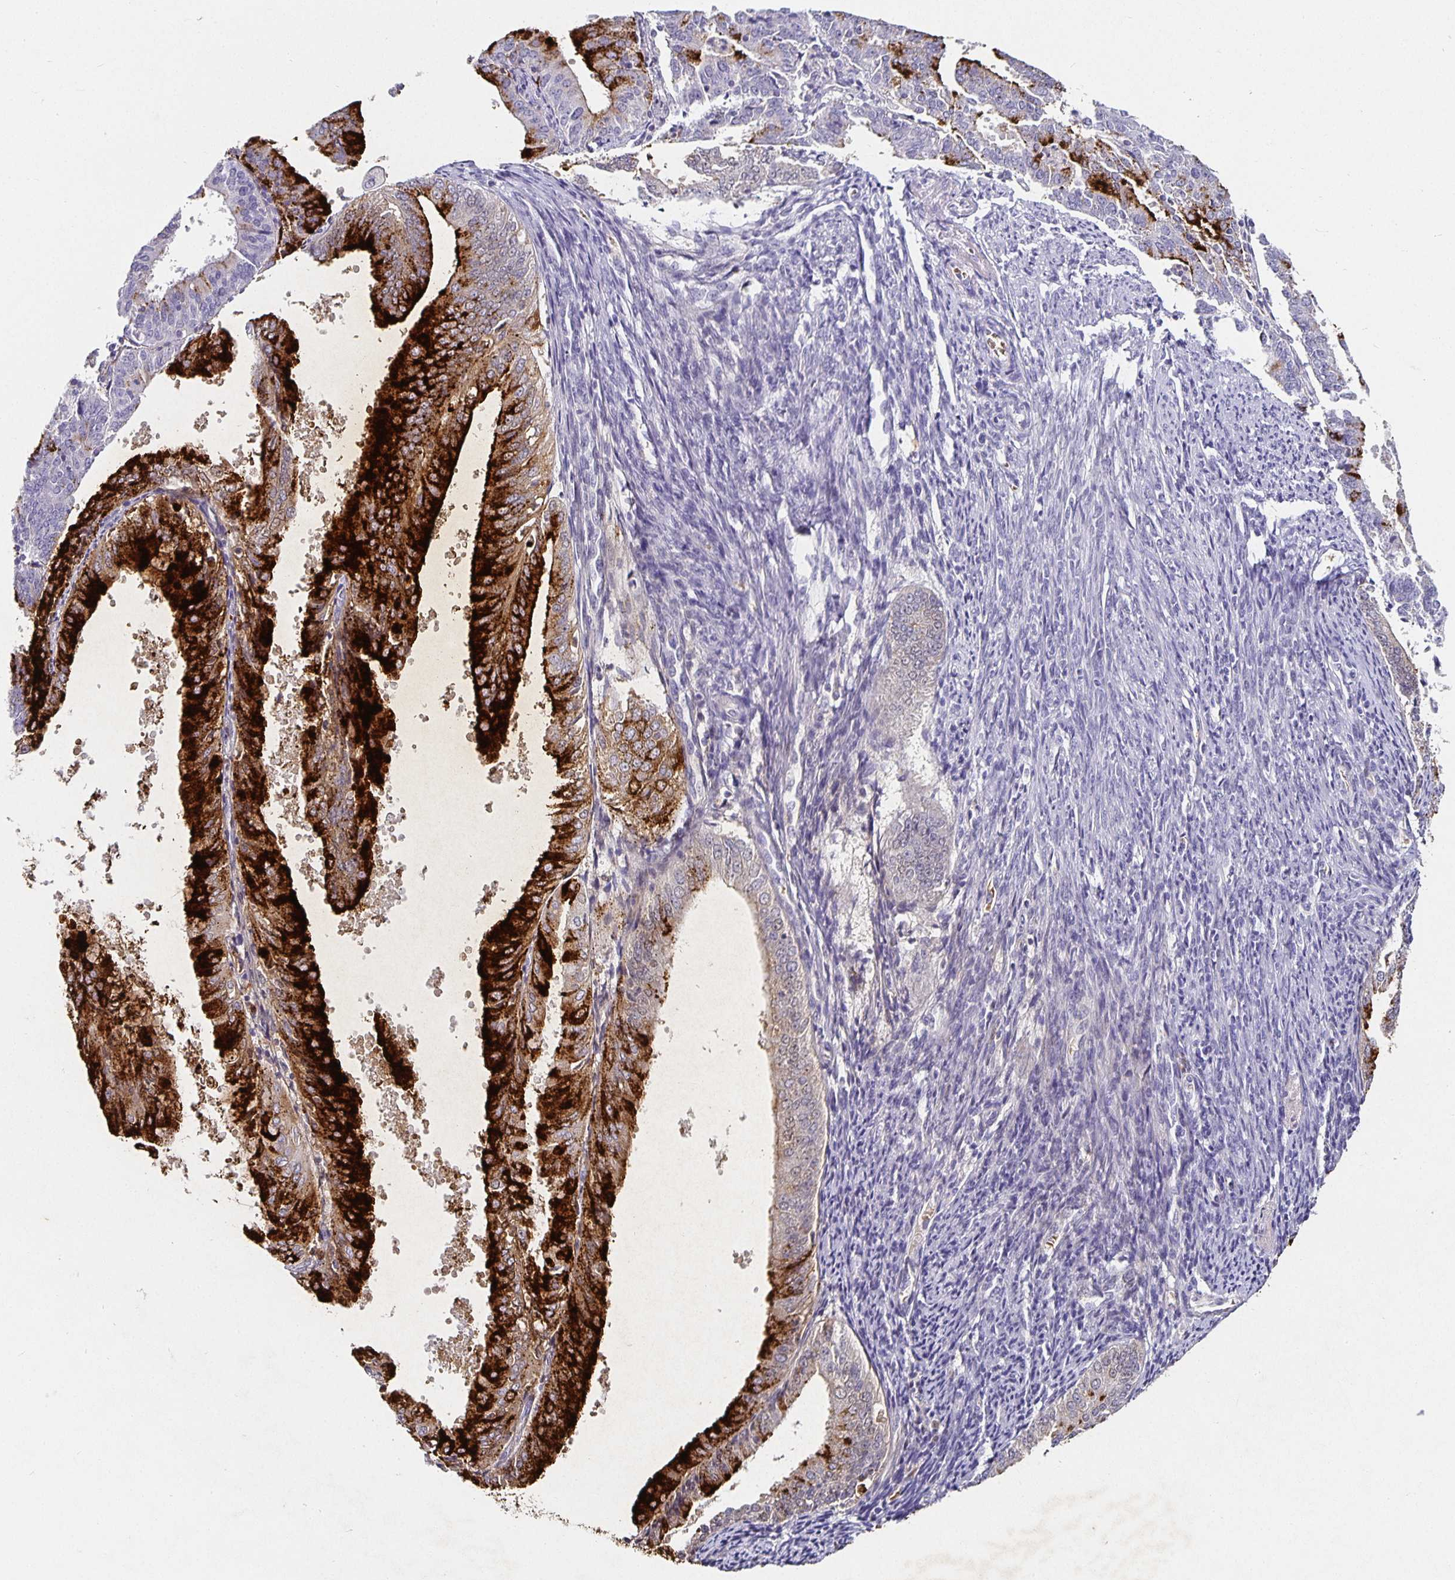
{"staining": {"intensity": "strong", "quantity": "25%-75%", "location": "cytoplasmic/membranous"}, "tissue": "endometrial cancer", "cell_type": "Tumor cells", "image_type": "cancer", "snomed": [{"axis": "morphology", "description": "Adenocarcinoma, NOS"}, {"axis": "topography", "description": "Endometrium"}], "caption": "Adenocarcinoma (endometrial) tissue demonstrates strong cytoplasmic/membranous positivity in about 25%-75% of tumor cells The protein of interest is shown in brown color, while the nuclei are stained blue.", "gene": "CHGA", "patient": {"sex": "female", "age": 63}}